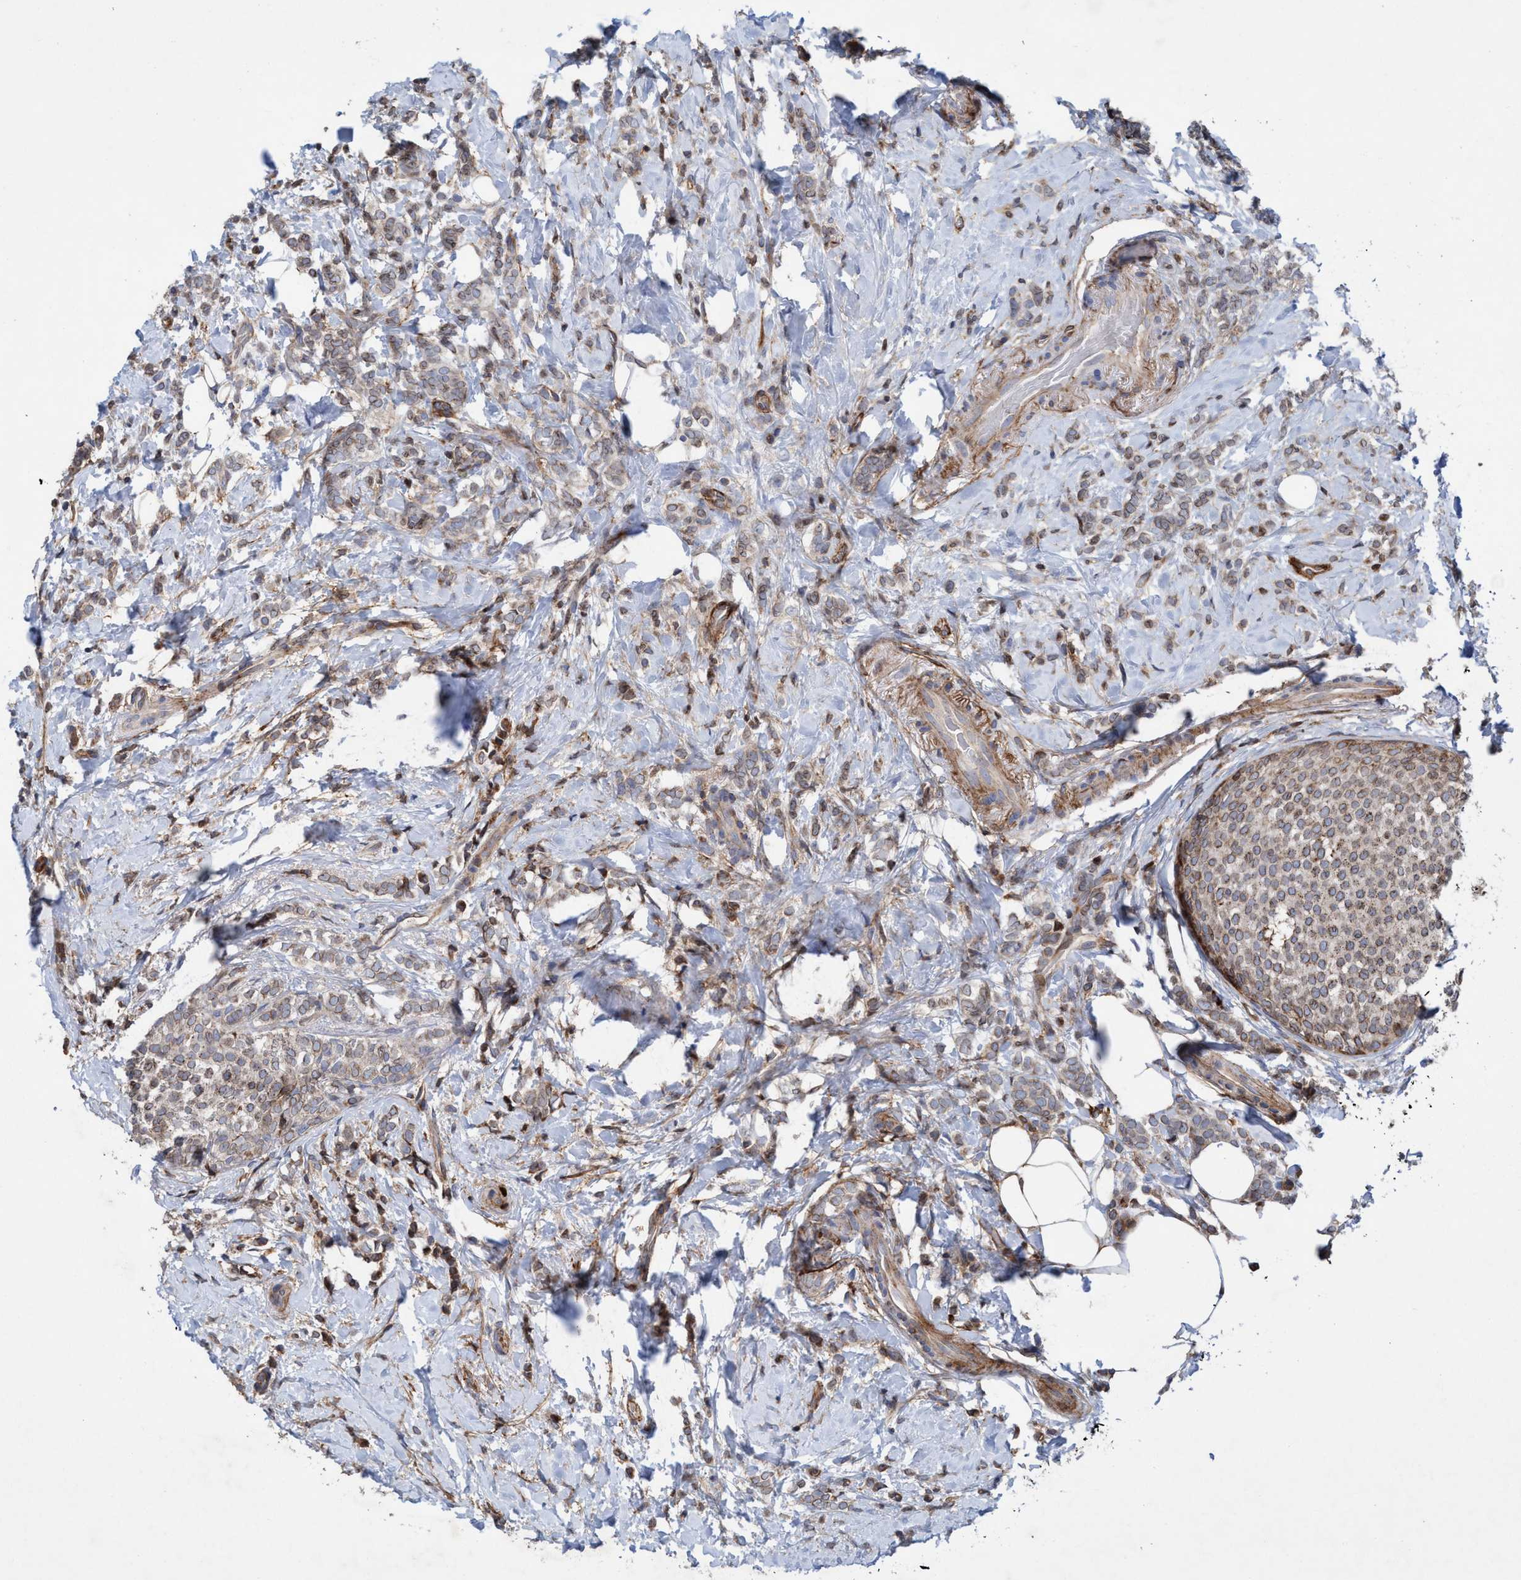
{"staining": {"intensity": "weak", "quantity": ">75%", "location": "cytoplasmic/membranous"}, "tissue": "breast cancer", "cell_type": "Tumor cells", "image_type": "cancer", "snomed": [{"axis": "morphology", "description": "Lobular carcinoma"}, {"axis": "topography", "description": "Breast"}], "caption": "Protein expression analysis of lobular carcinoma (breast) exhibits weak cytoplasmic/membranous expression in about >75% of tumor cells.", "gene": "SLC16A3", "patient": {"sex": "female", "age": 50}}